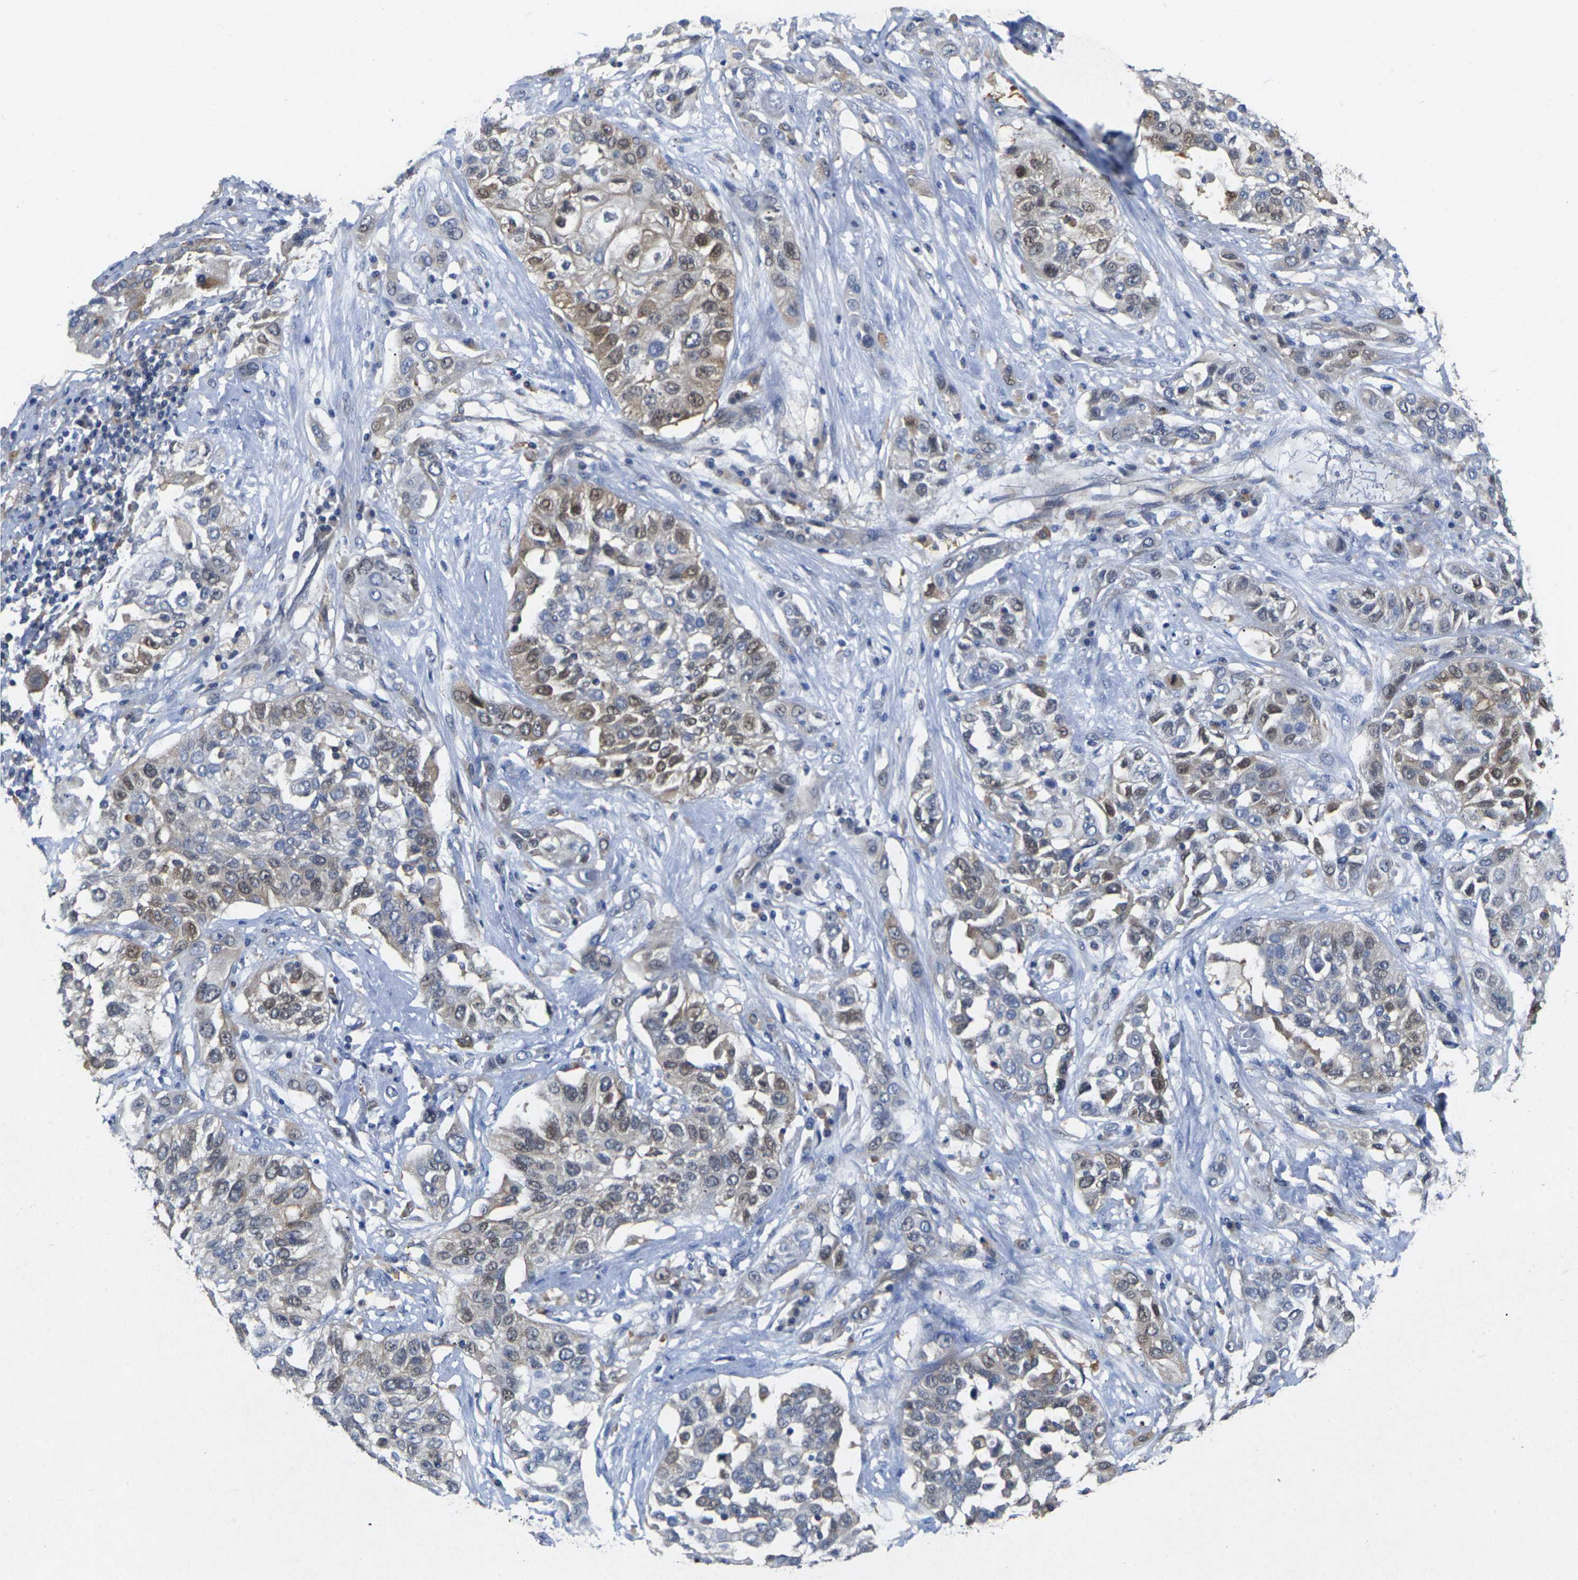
{"staining": {"intensity": "moderate", "quantity": "<25%", "location": "cytoplasmic/membranous,nuclear"}, "tissue": "lung cancer", "cell_type": "Tumor cells", "image_type": "cancer", "snomed": [{"axis": "morphology", "description": "Squamous cell carcinoma, NOS"}, {"axis": "topography", "description": "Lung"}], "caption": "Moderate cytoplasmic/membranous and nuclear protein positivity is seen in approximately <25% of tumor cells in lung cancer.", "gene": "SCNN1A", "patient": {"sex": "male", "age": 71}}